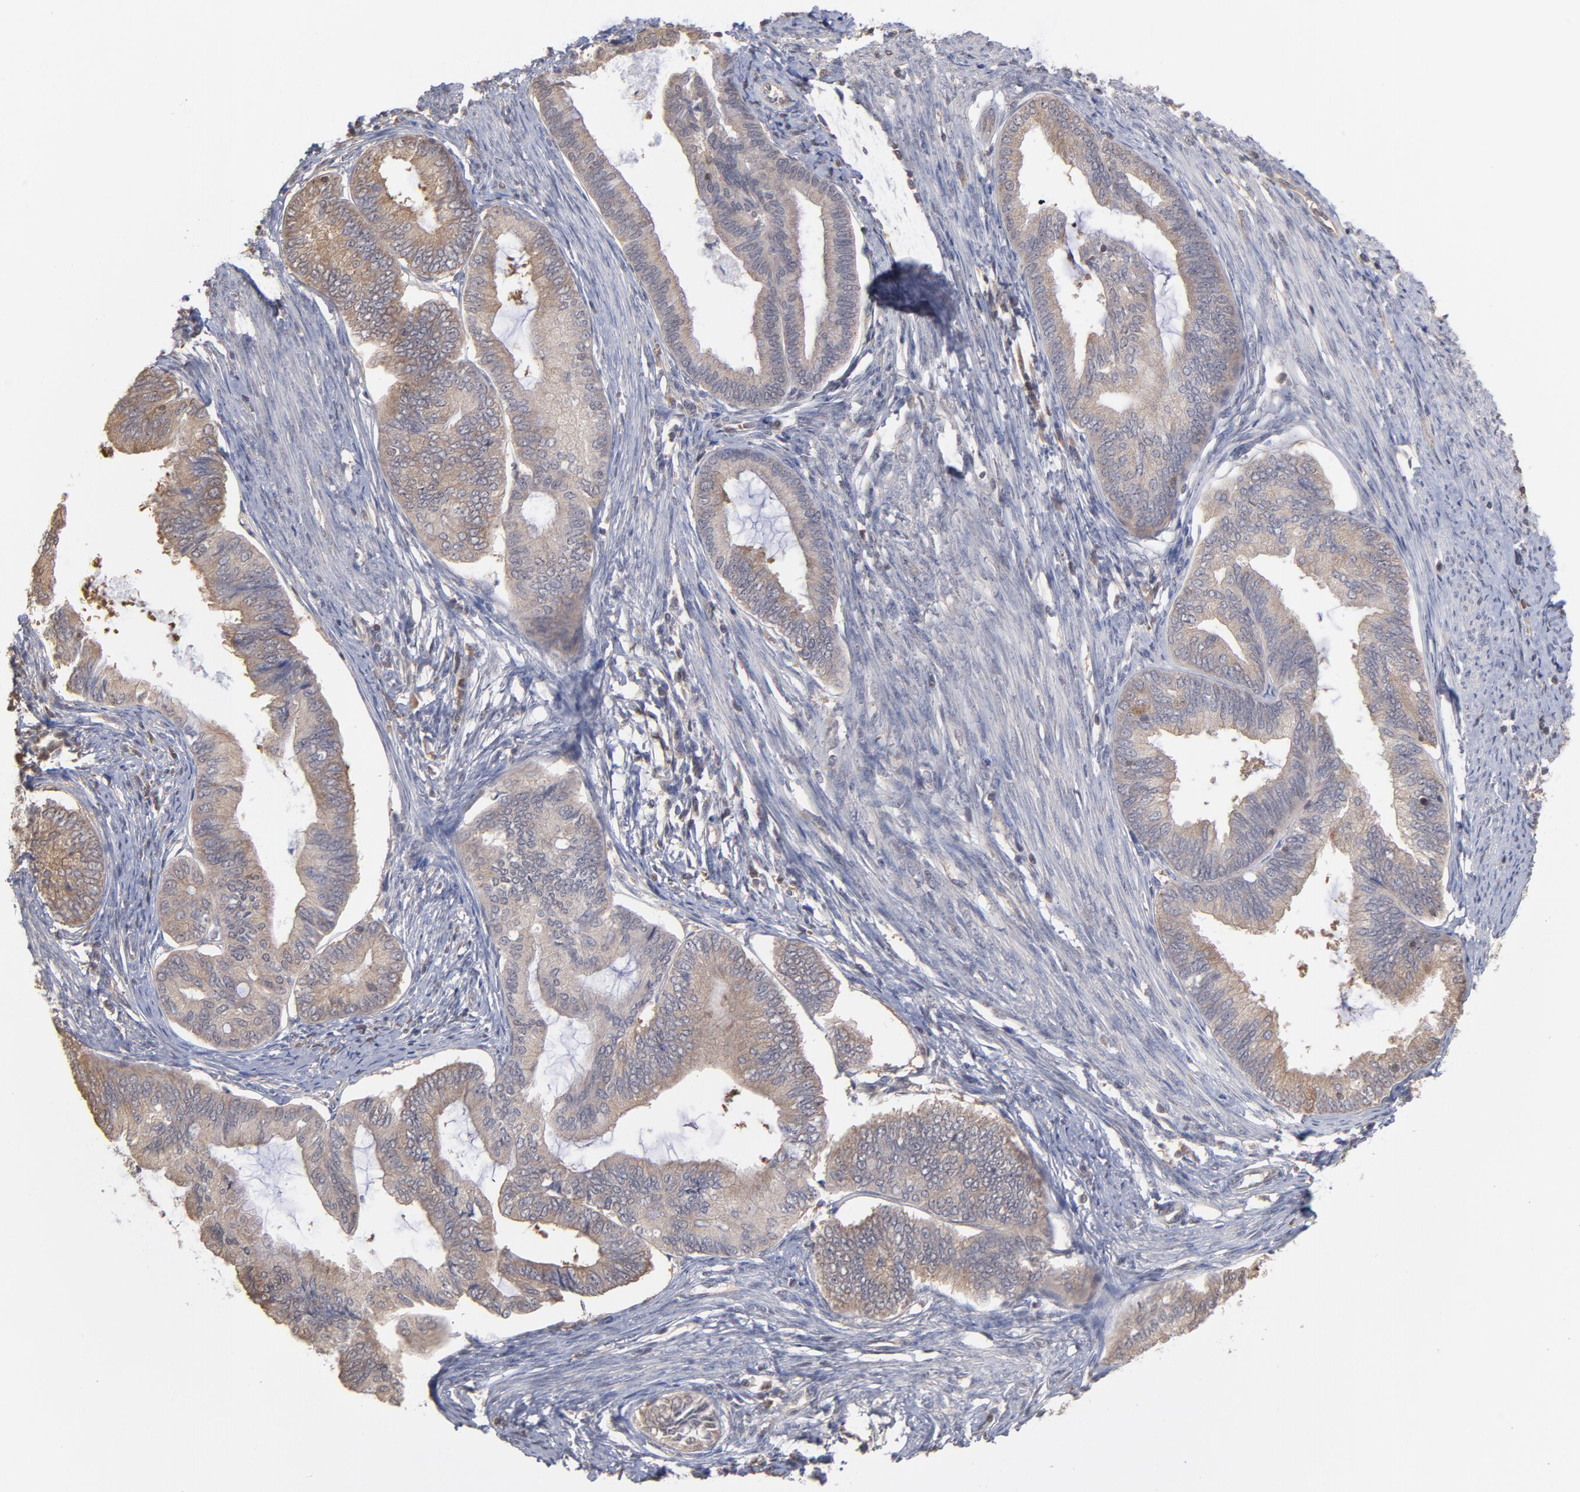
{"staining": {"intensity": "moderate", "quantity": "25%-75%", "location": "cytoplasmic/membranous"}, "tissue": "endometrial cancer", "cell_type": "Tumor cells", "image_type": "cancer", "snomed": [{"axis": "morphology", "description": "Adenocarcinoma, NOS"}, {"axis": "topography", "description": "Endometrium"}], "caption": "Immunohistochemistry (IHC) photomicrograph of neoplastic tissue: human endometrial adenocarcinoma stained using immunohistochemistry displays medium levels of moderate protein expression localized specifically in the cytoplasmic/membranous of tumor cells, appearing as a cytoplasmic/membranous brown color.", "gene": "MAP2K2", "patient": {"sex": "female", "age": 86}}